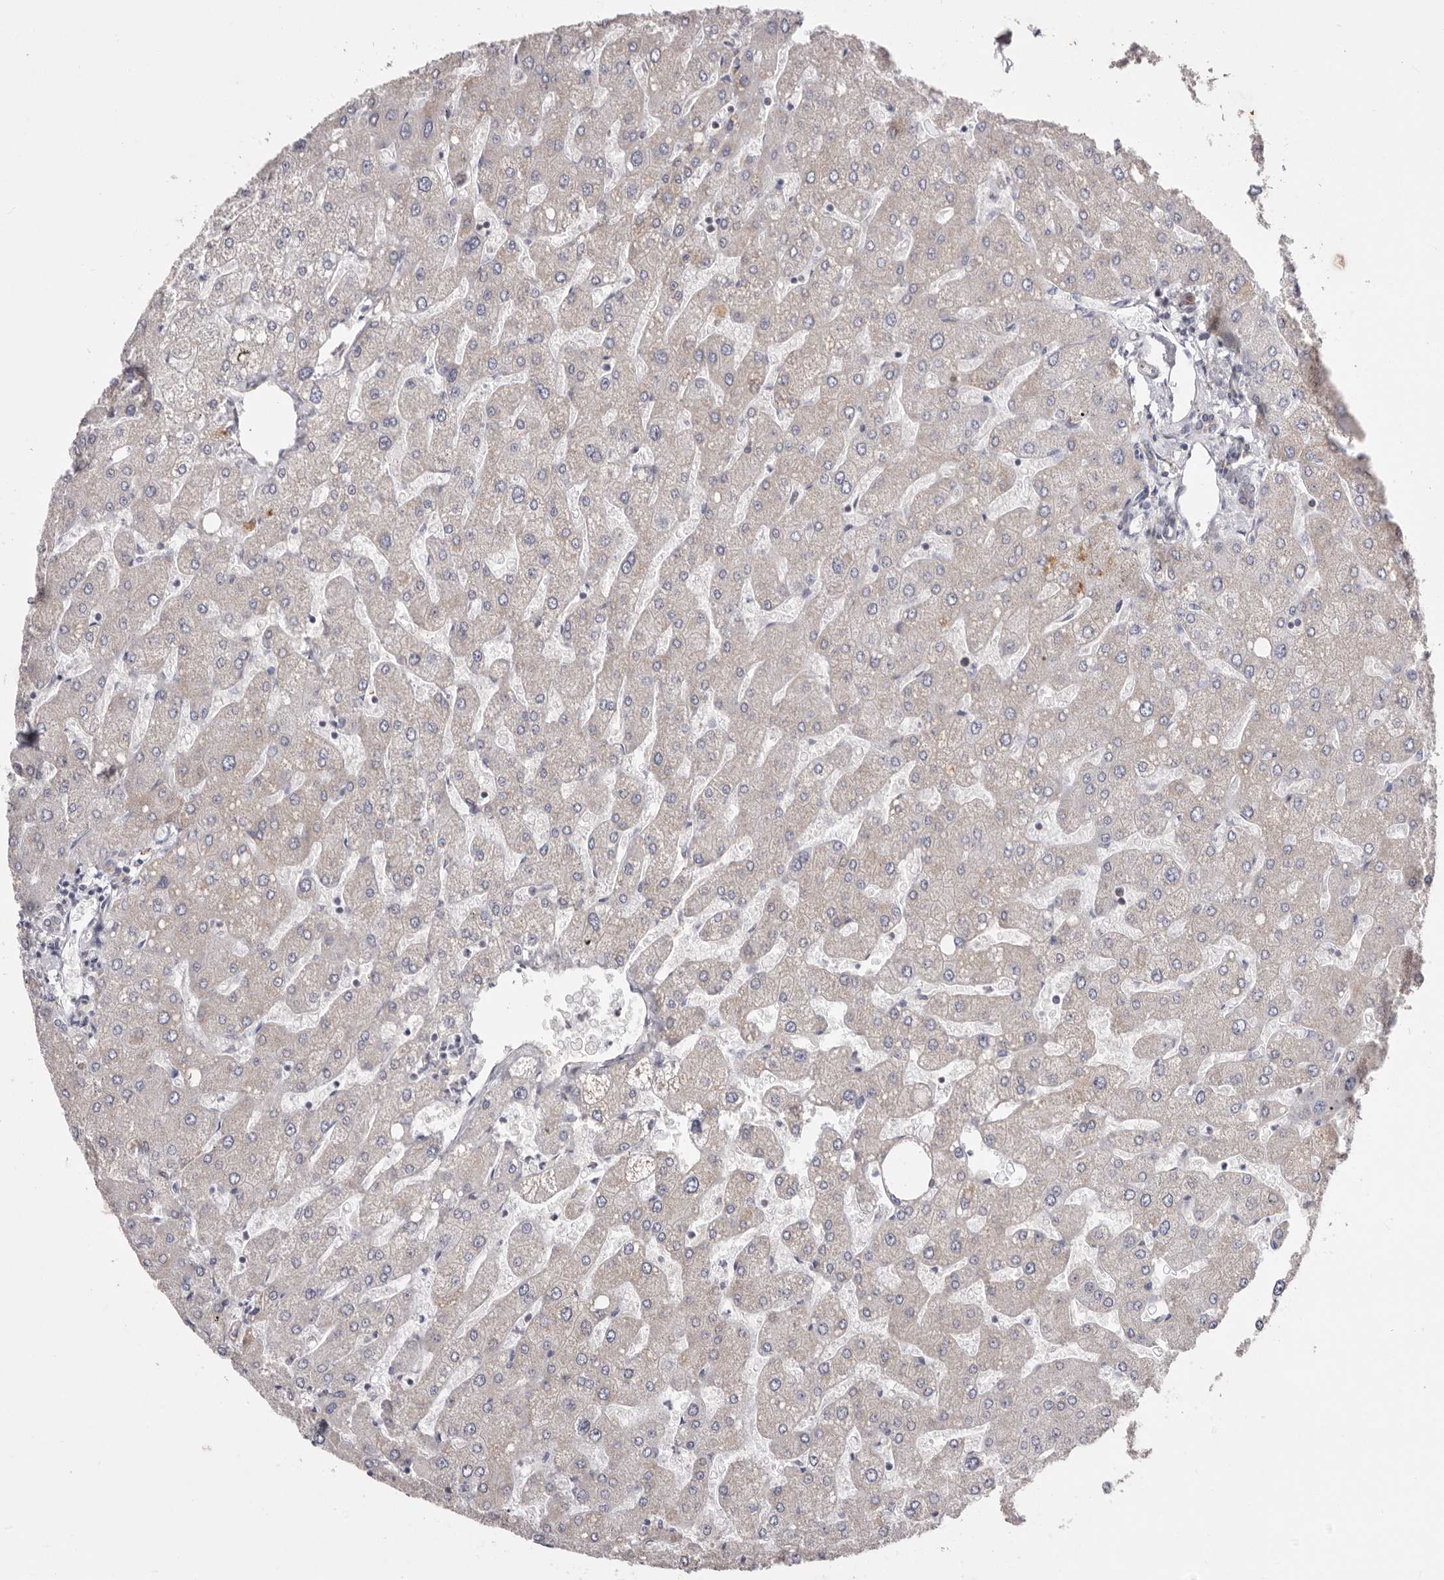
{"staining": {"intensity": "negative", "quantity": "none", "location": "none"}, "tissue": "liver", "cell_type": "Cholangiocytes", "image_type": "normal", "snomed": [{"axis": "morphology", "description": "Normal tissue, NOS"}, {"axis": "topography", "description": "Liver"}], "caption": "The histopathology image exhibits no staining of cholangiocytes in normal liver.", "gene": "TIMM17B", "patient": {"sex": "male", "age": 55}}